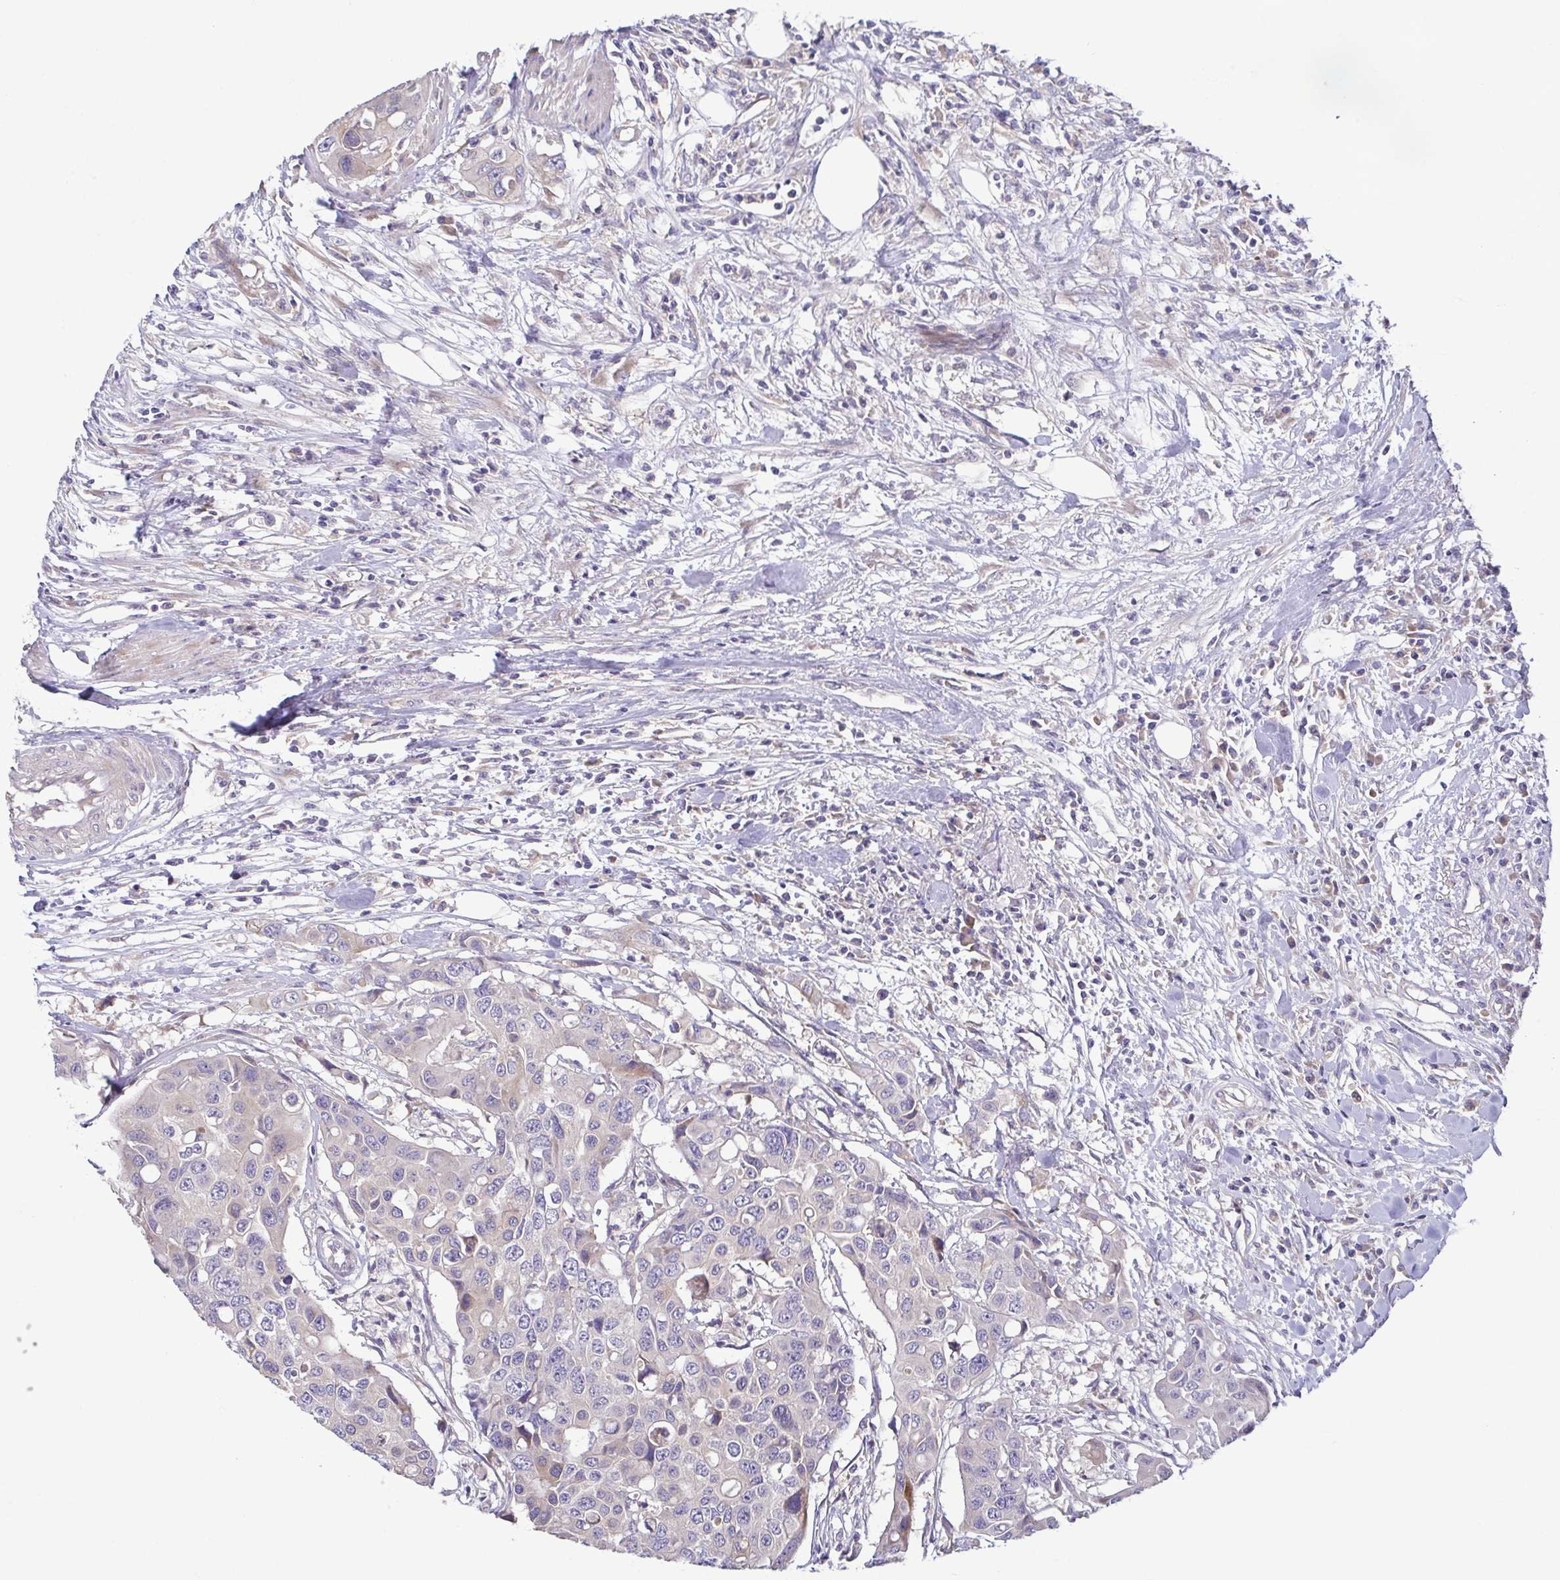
{"staining": {"intensity": "negative", "quantity": "none", "location": "none"}, "tissue": "colorectal cancer", "cell_type": "Tumor cells", "image_type": "cancer", "snomed": [{"axis": "morphology", "description": "Adenocarcinoma, NOS"}, {"axis": "topography", "description": "Colon"}], "caption": "Tumor cells are negative for protein expression in human adenocarcinoma (colorectal). (Stains: DAB (3,3'-diaminobenzidine) IHC with hematoxylin counter stain, Microscopy: brightfield microscopy at high magnification).", "gene": "LMF2", "patient": {"sex": "male", "age": 77}}